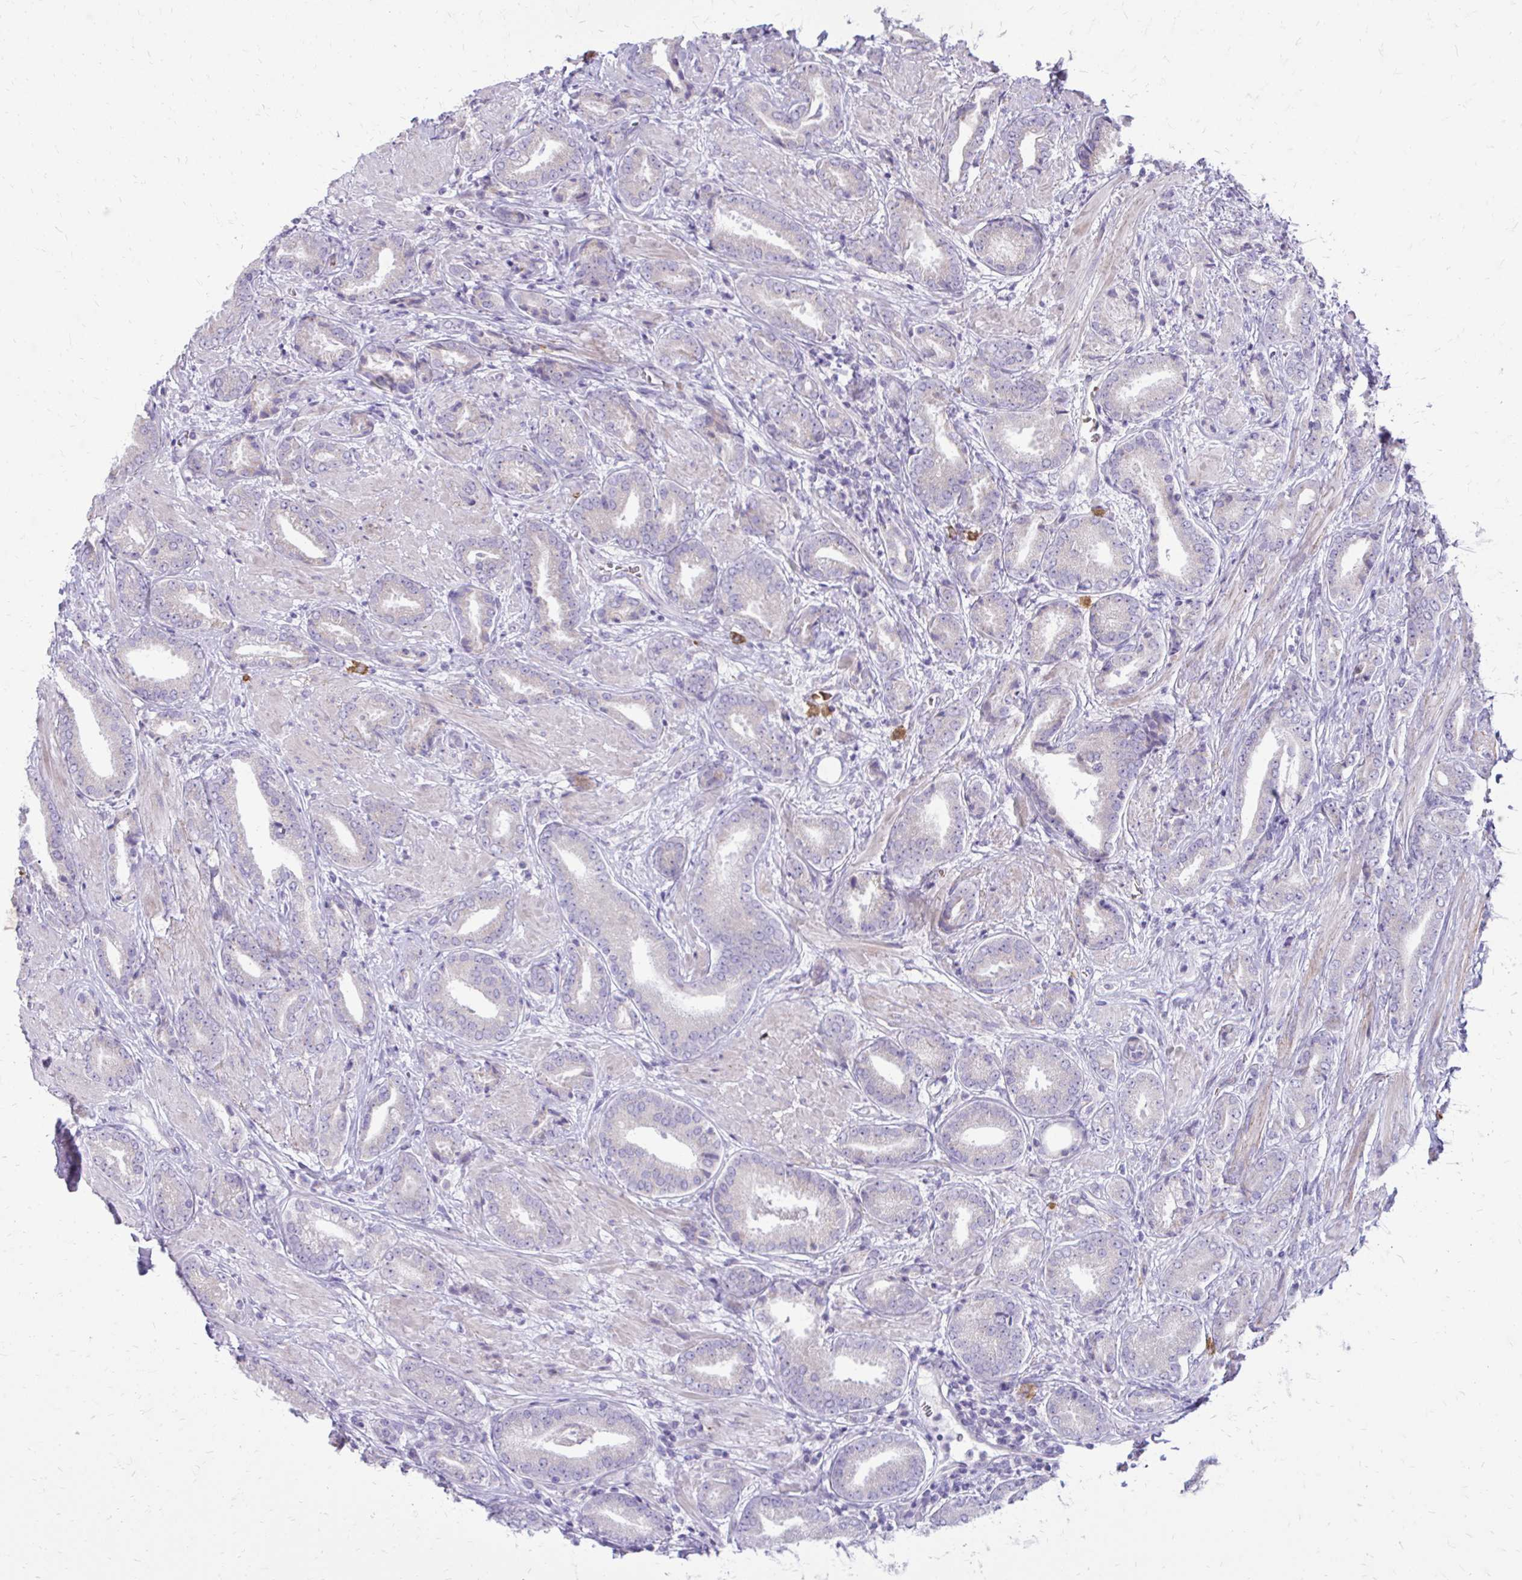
{"staining": {"intensity": "negative", "quantity": "none", "location": "none"}, "tissue": "prostate cancer", "cell_type": "Tumor cells", "image_type": "cancer", "snomed": [{"axis": "morphology", "description": "Adenocarcinoma, High grade"}, {"axis": "topography", "description": "Prostate"}], "caption": "Micrograph shows no protein expression in tumor cells of prostate cancer tissue.", "gene": "FUNDC2", "patient": {"sex": "male", "age": 56}}